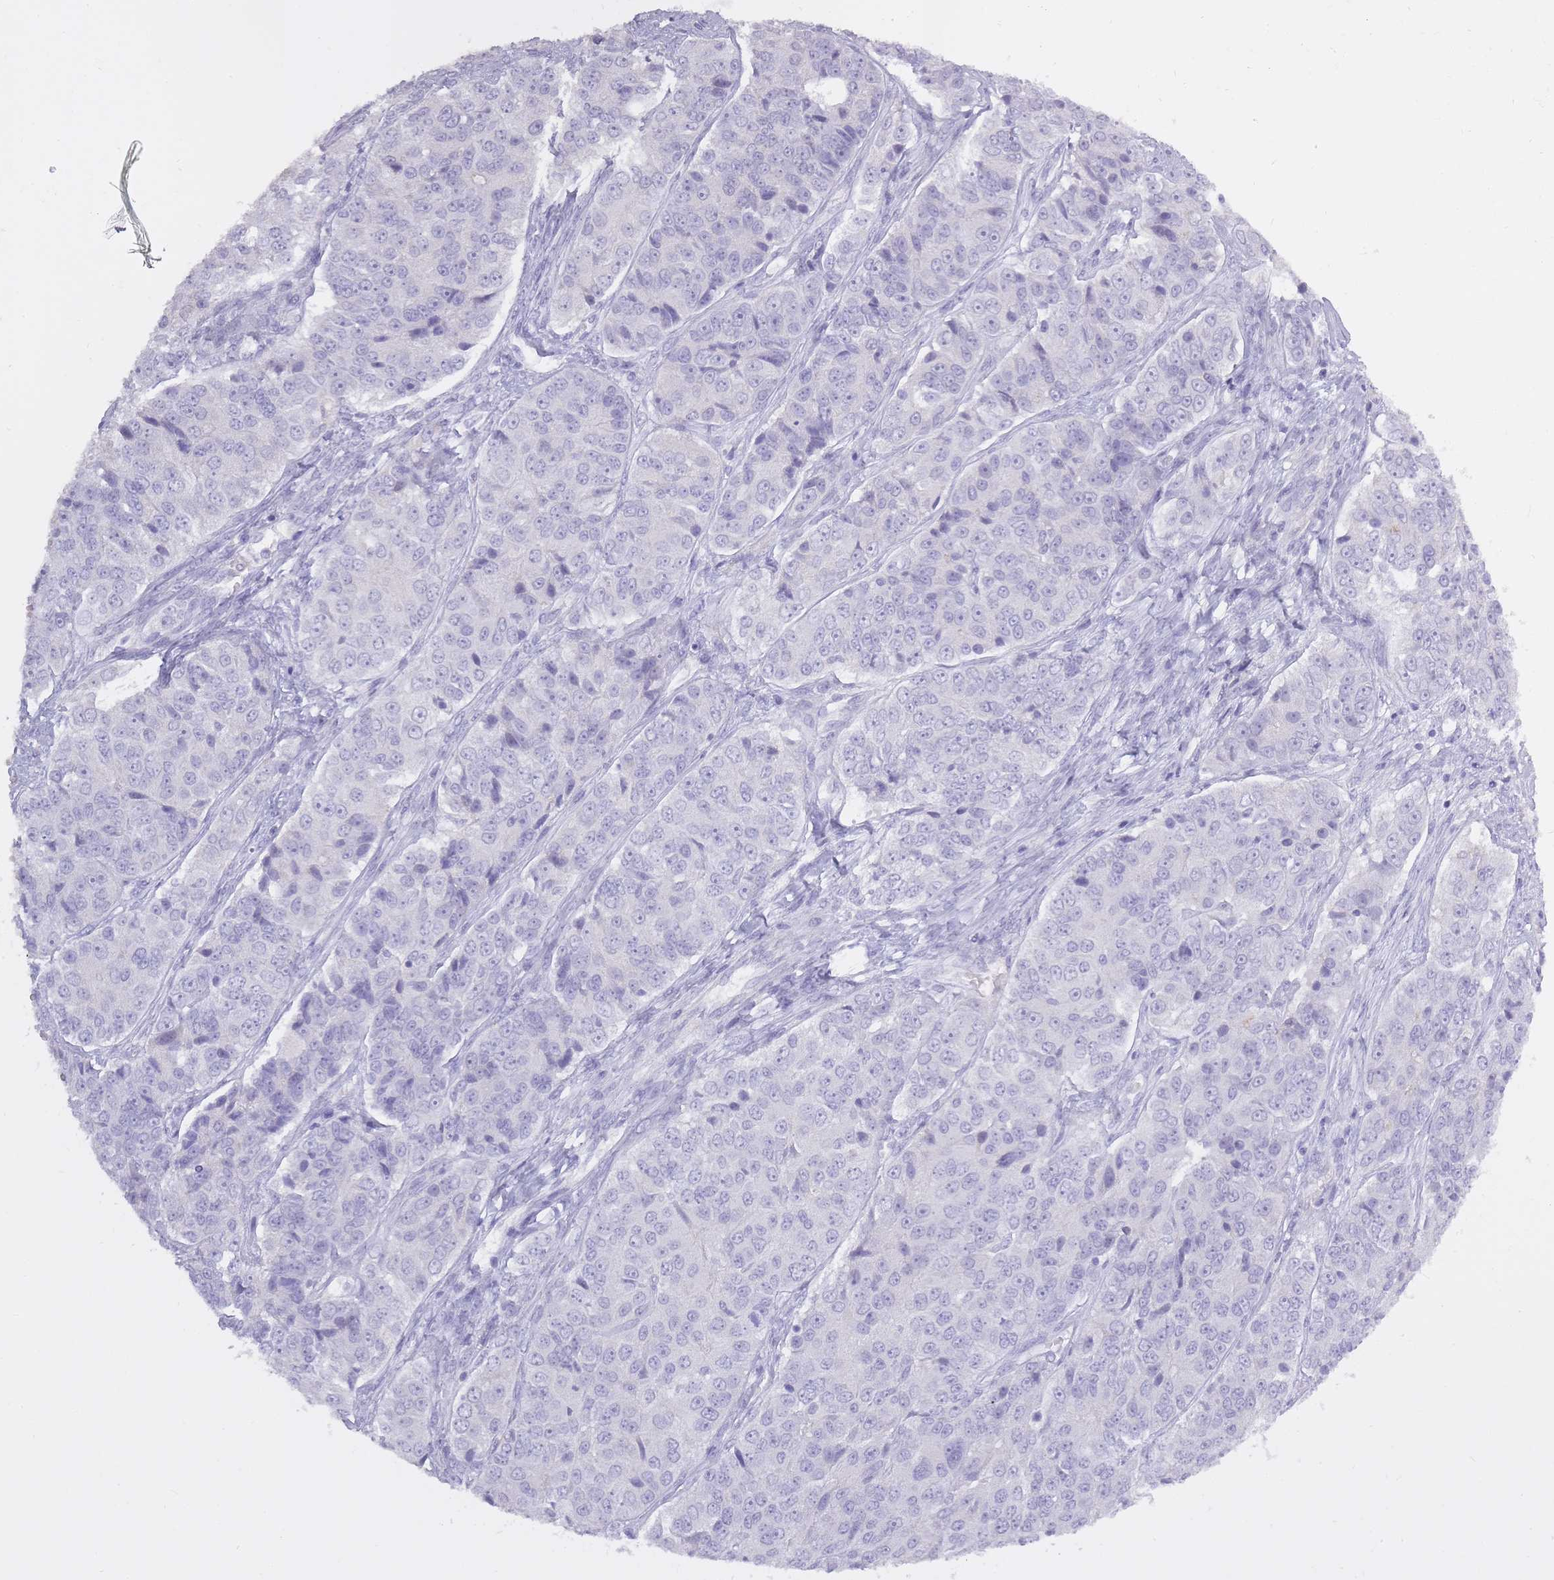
{"staining": {"intensity": "negative", "quantity": "none", "location": "none"}, "tissue": "ovarian cancer", "cell_type": "Tumor cells", "image_type": "cancer", "snomed": [{"axis": "morphology", "description": "Carcinoma, endometroid"}, {"axis": "topography", "description": "Ovary"}], "caption": "This is an immunohistochemistry (IHC) histopathology image of endometroid carcinoma (ovarian). There is no expression in tumor cells.", "gene": "BDKRB2", "patient": {"sex": "female", "age": 51}}